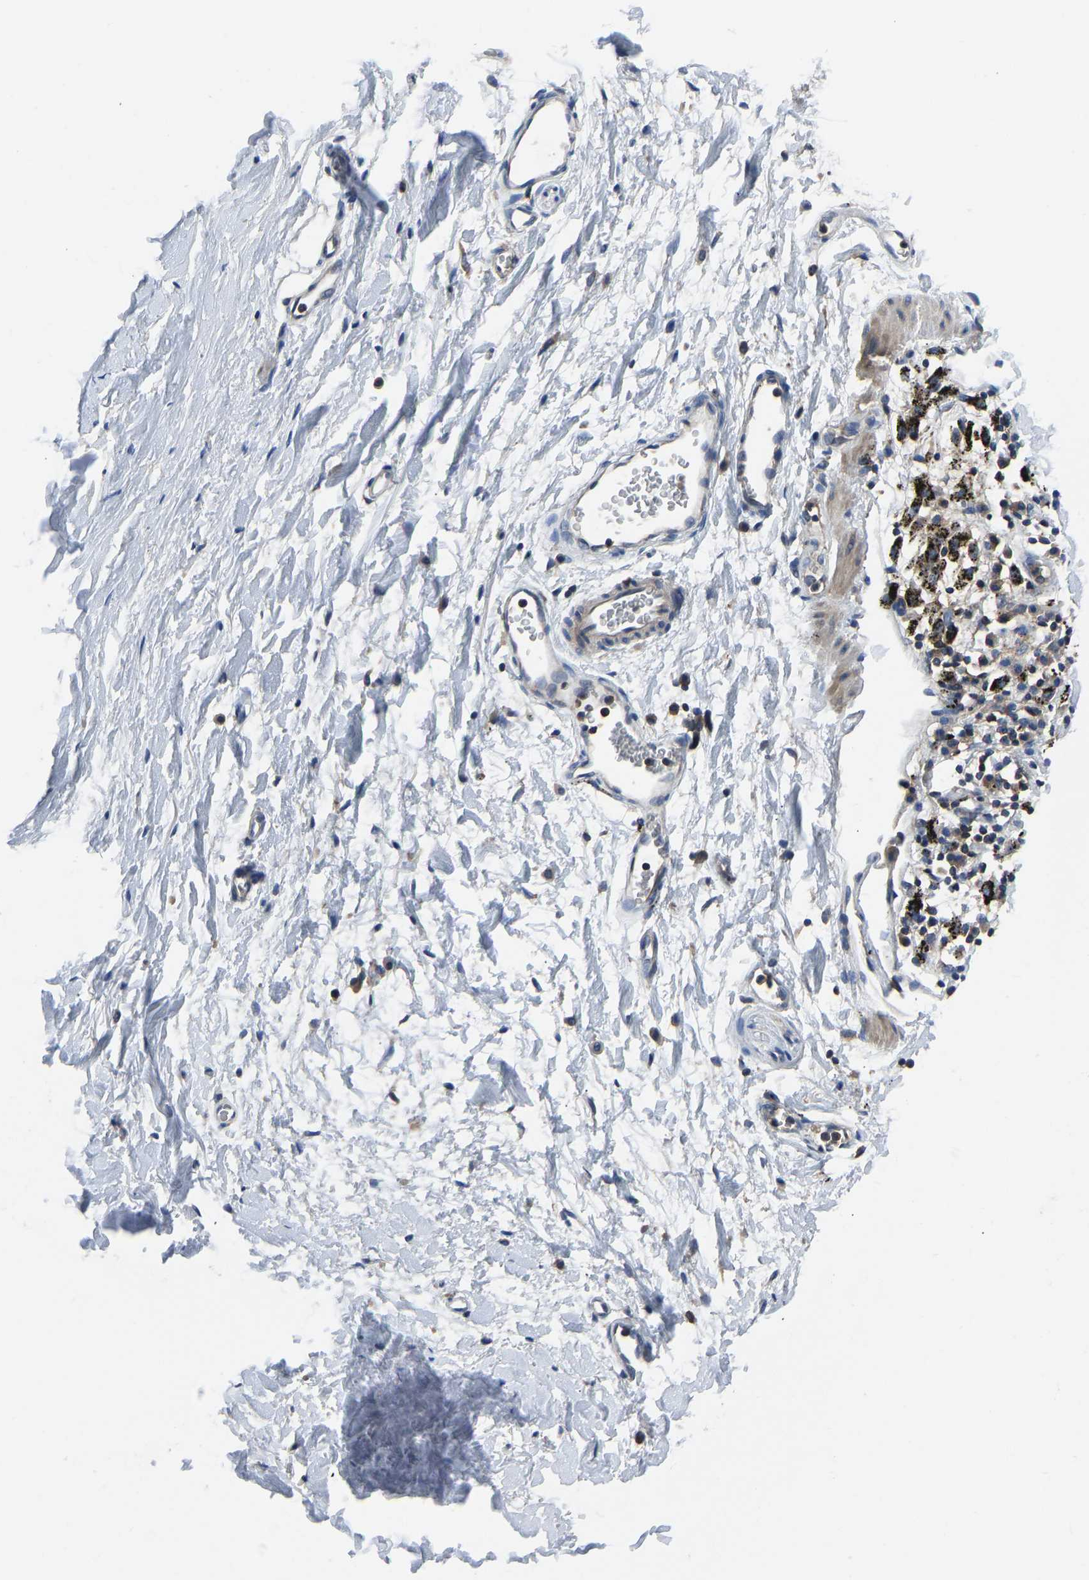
{"staining": {"intensity": "negative", "quantity": "none", "location": "none"}, "tissue": "adipose tissue", "cell_type": "Adipocytes", "image_type": "normal", "snomed": [{"axis": "morphology", "description": "Normal tissue, NOS"}, {"axis": "topography", "description": "Cartilage tissue"}, {"axis": "topography", "description": "Bronchus"}], "caption": "Protein analysis of unremarkable adipose tissue exhibits no significant positivity in adipocytes.", "gene": "PRKAR1A", "patient": {"sex": "female", "age": 53}}